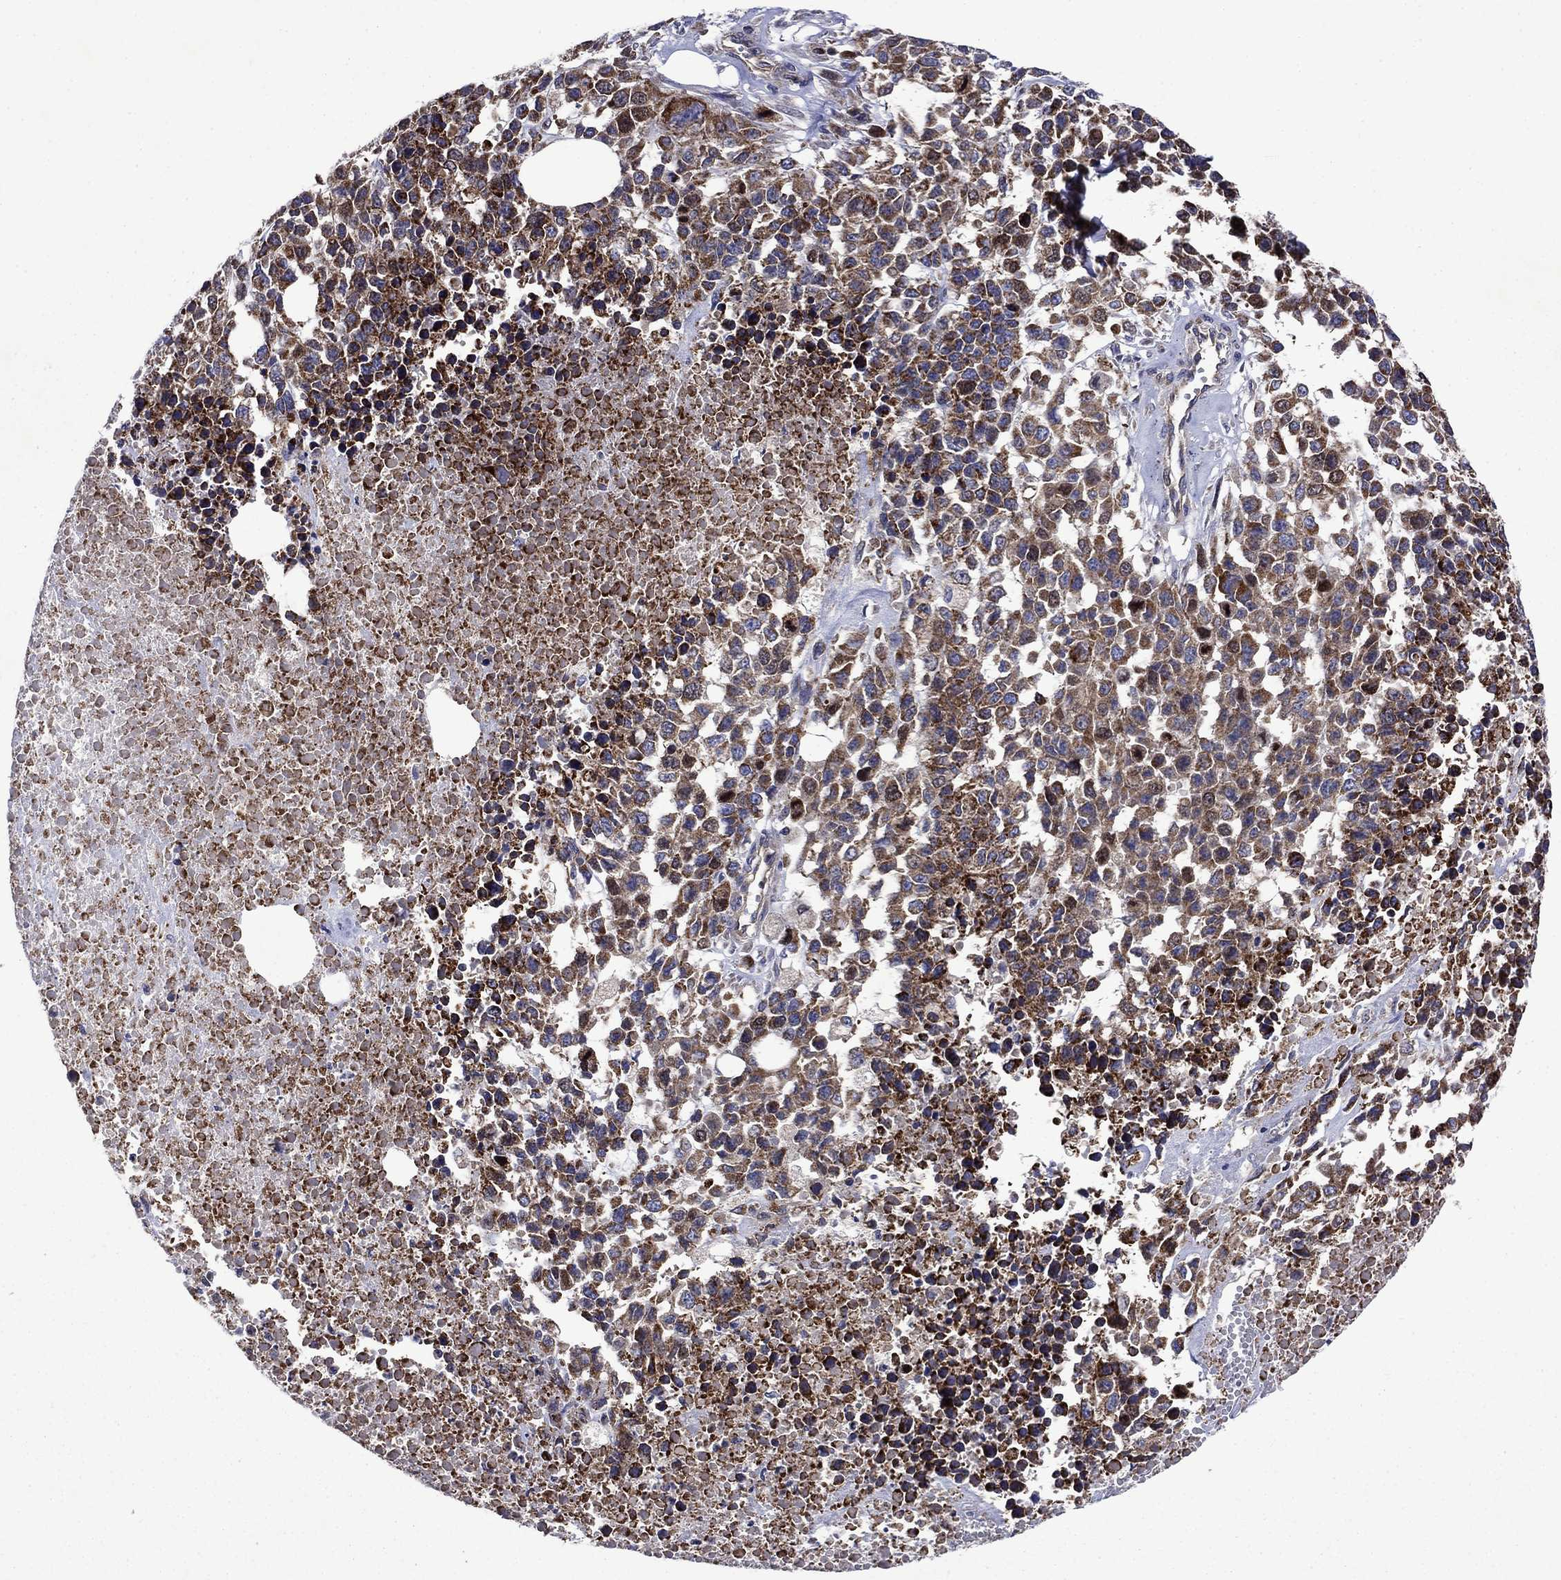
{"staining": {"intensity": "moderate", "quantity": ">75%", "location": "cytoplasmic/membranous"}, "tissue": "melanoma", "cell_type": "Tumor cells", "image_type": "cancer", "snomed": [{"axis": "morphology", "description": "Malignant melanoma, Metastatic site"}, {"axis": "topography", "description": "Skin"}], "caption": "DAB (3,3'-diaminobenzidine) immunohistochemical staining of melanoma reveals moderate cytoplasmic/membranous protein staining in about >75% of tumor cells.", "gene": "KIF22", "patient": {"sex": "male", "age": 84}}